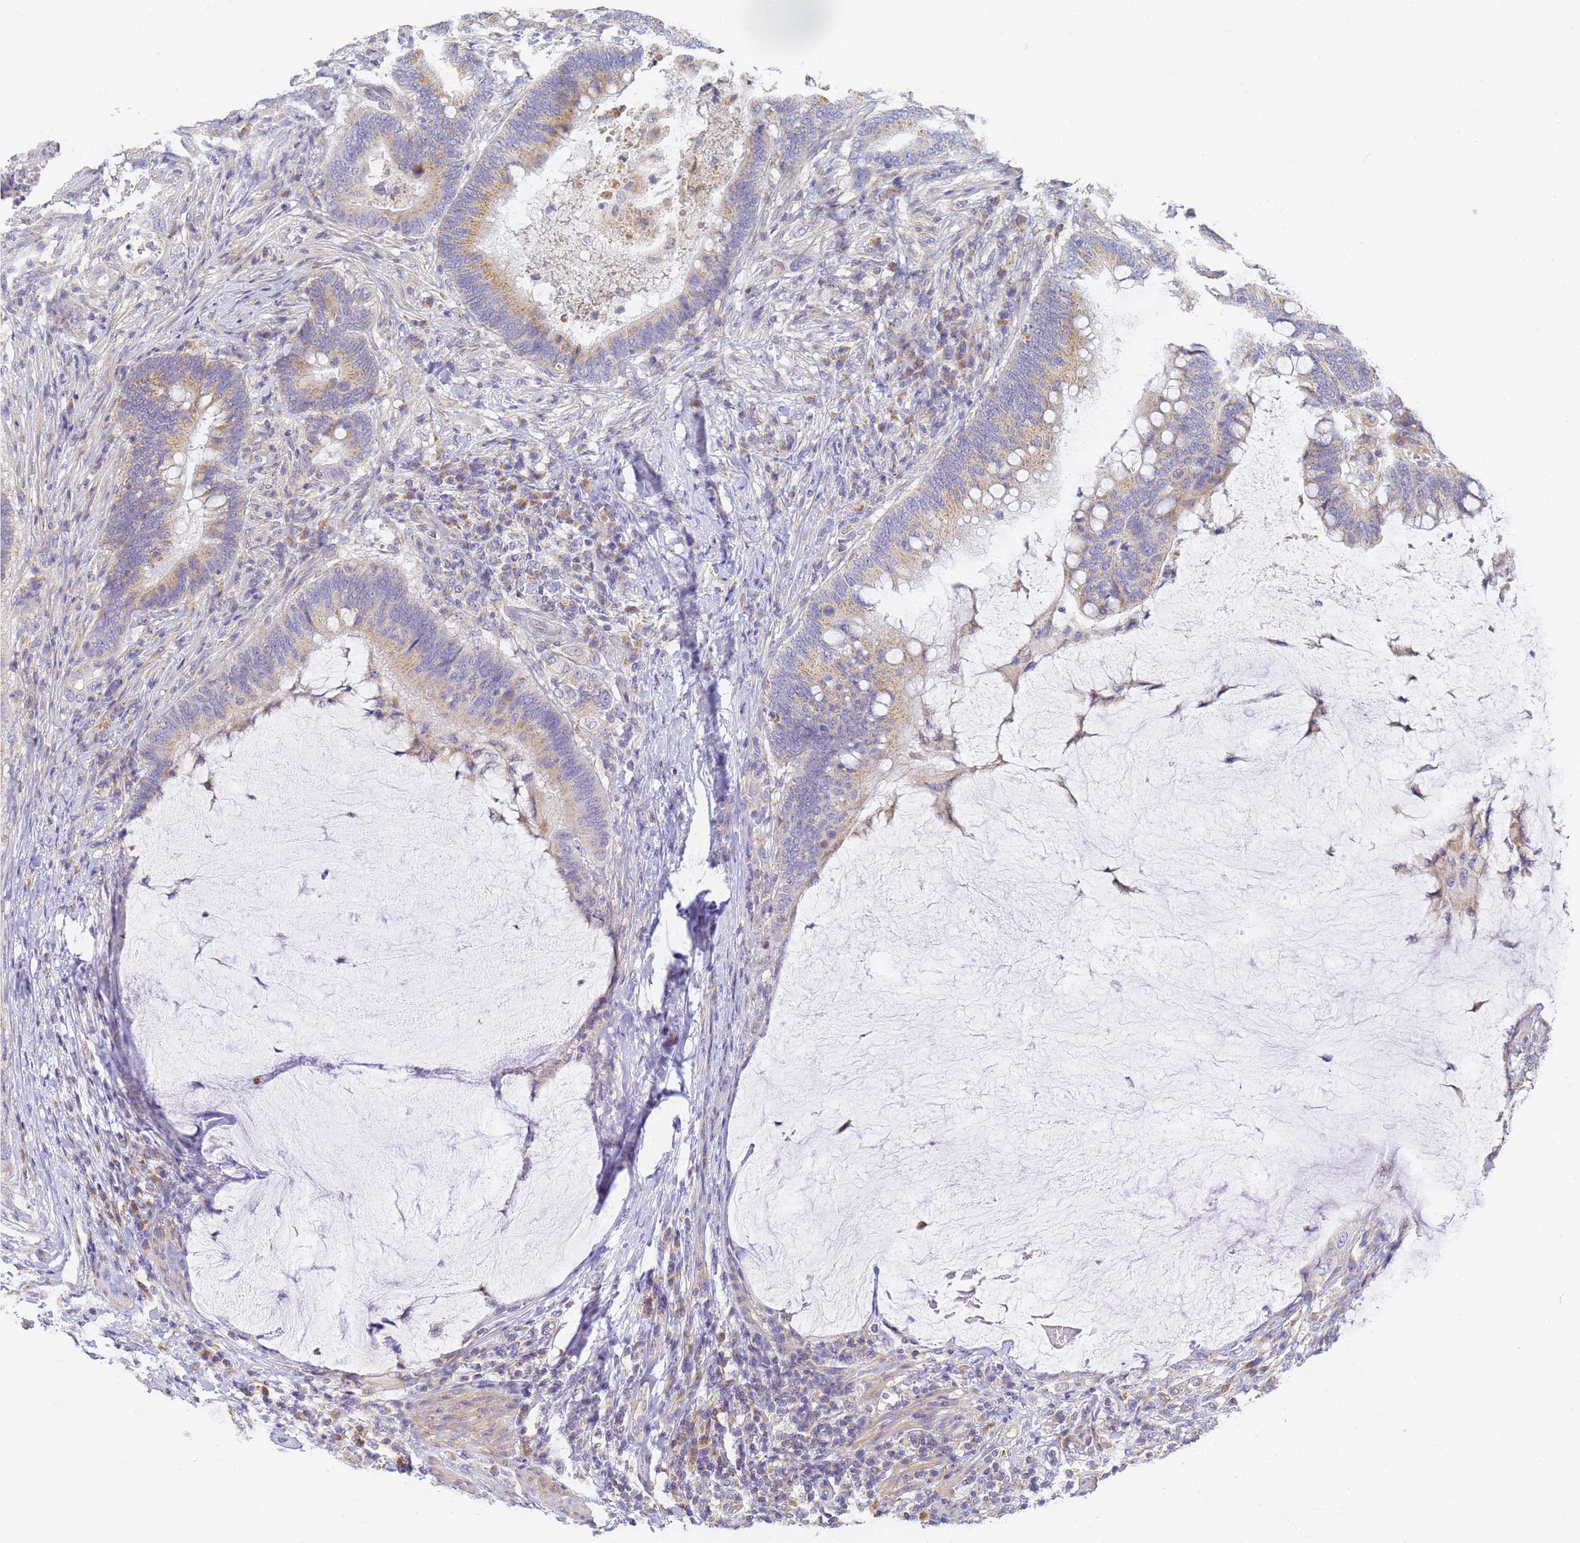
{"staining": {"intensity": "moderate", "quantity": ">75%", "location": "cytoplasmic/membranous"}, "tissue": "colorectal cancer", "cell_type": "Tumor cells", "image_type": "cancer", "snomed": [{"axis": "morphology", "description": "Adenocarcinoma, NOS"}, {"axis": "topography", "description": "Colon"}], "caption": "IHC photomicrograph of human colorectal adenocarcinoma stained for a protein (brown), which displays medium levels of moderate cytoplasmic/membranous positivity in about >75% of tumor cells.", "gene": "UTP23", "patient": {"sex": "female", "age": 66}}